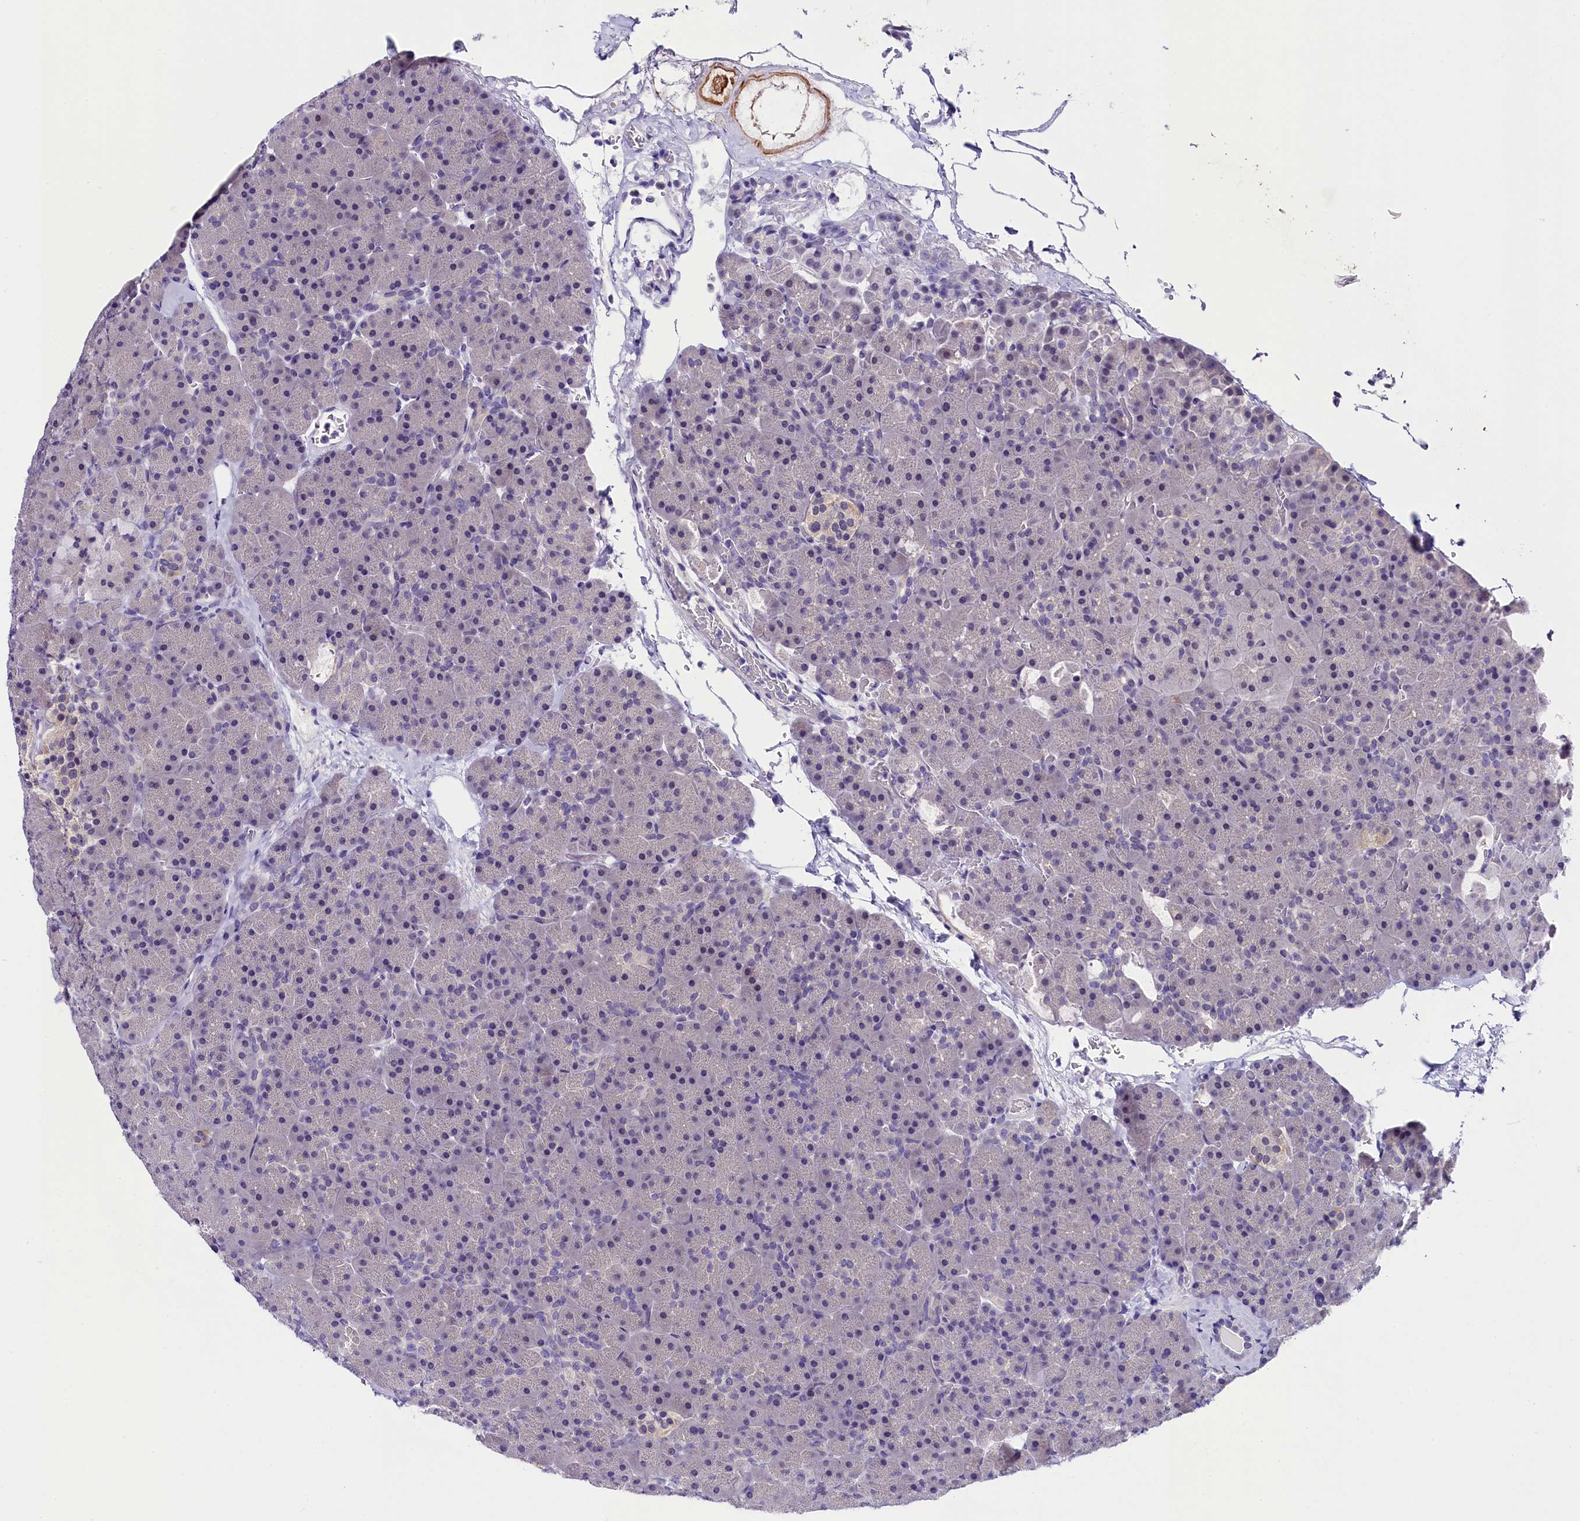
{"staining": {"intensity": "negative", "quantity": "none", "location": "none"}, "tissue": "pancreas", "cell_type": "Exocrine glandular cells", "image_type": "normal", "snomed": [{"axis": "morphology", "description": "Normal tissue, NOS"}, {"axis": "topography", "description": "Pancreas"}], "caption": "Exocrine glandular cells show no significant expression in unremarkable pancreas. (DAB immunohistochemistry visualized using brightfield microscopy, high magnification).", "gene": "IQCN", "patient": {"sex": "male", "age": 36}}